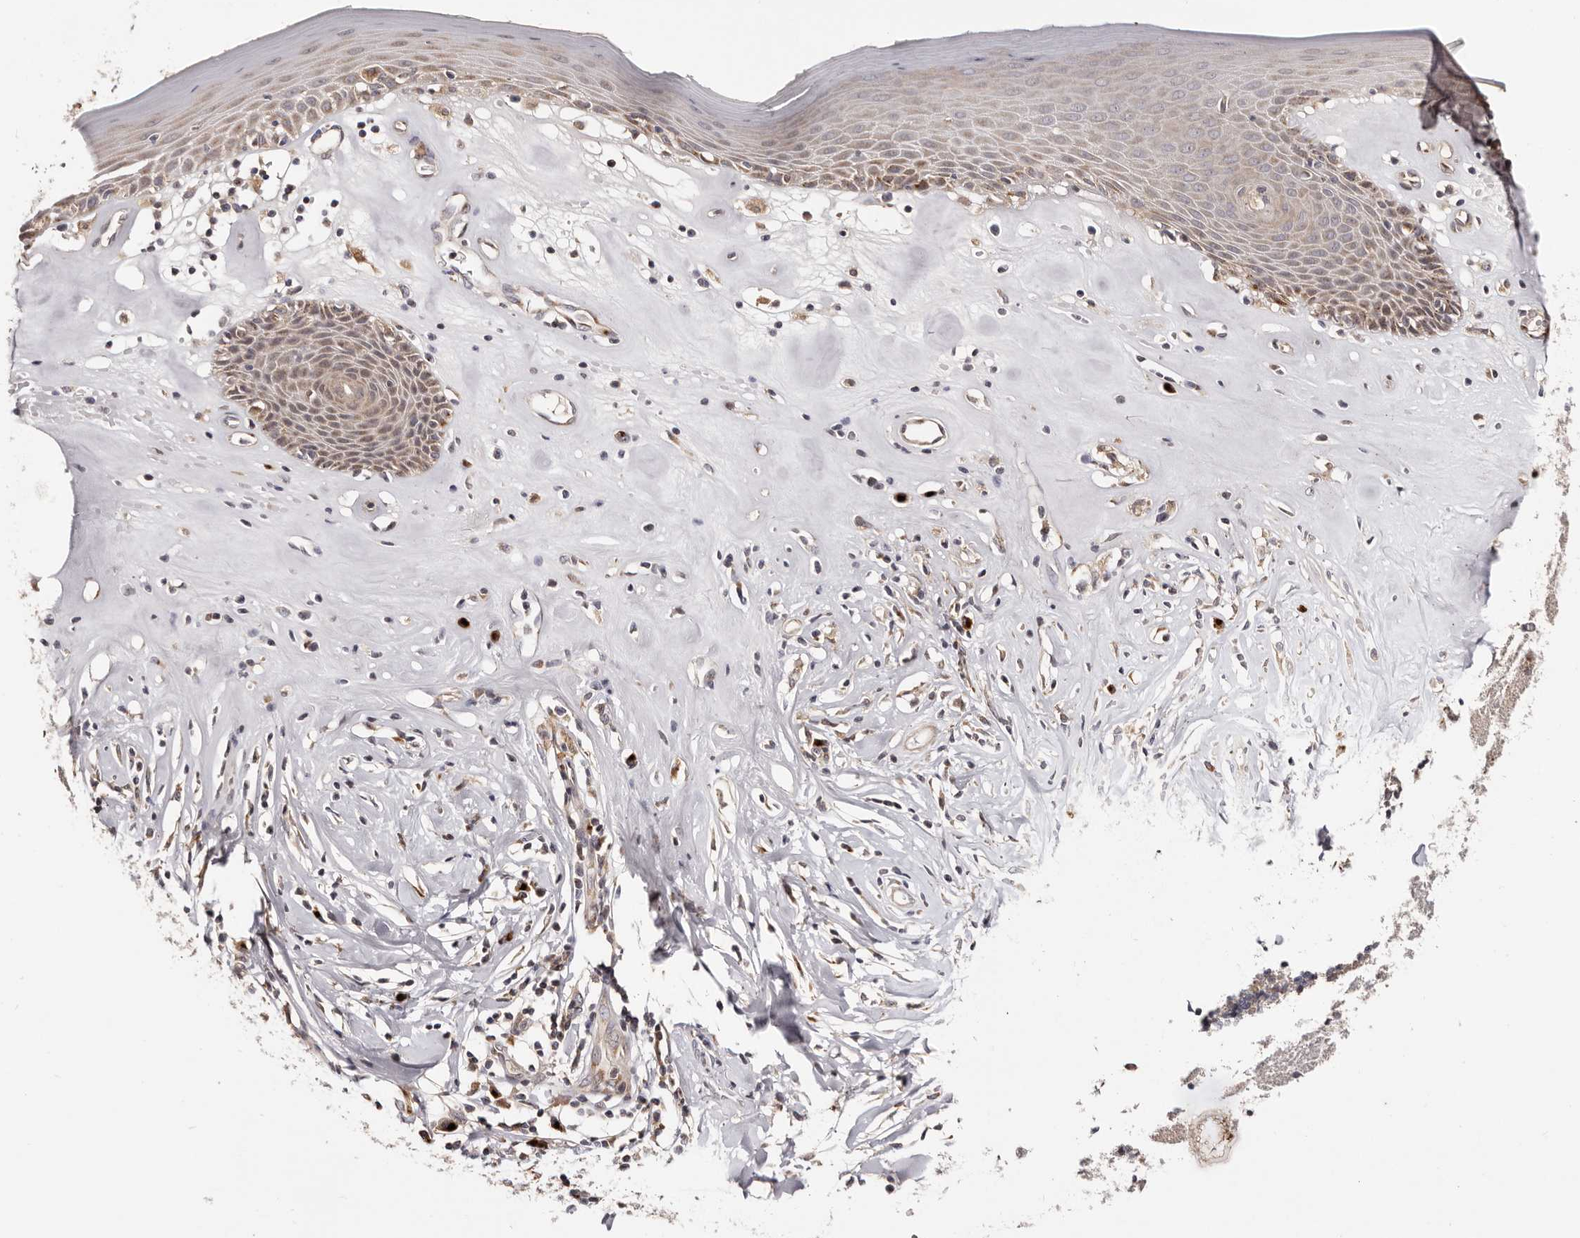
{"staining": {"intensity": "moderate", "quantity": ">75%", "location": "cytoplasmic/membranous"}, "tissue": "skin", "cell_type": "Epidermal cells", "image_type": "normal", "snomed": [{"axis": "morphology", "description": "Normal tissue, NOS"}, {"axis": "morphology", "description": "Inflammation, NOS"}, {"axis": "topography", "description": "Vulva"}], "caption": "Immunohistochemistry (IHC) staining of benign skin, which shows medium levels of moderate cytoplasmic/membranous positivity in approximately >75% of epidermal cells indicating moderate cytoplasmic/membranous protein expression. The staining was performed using DAB (brown) for protein detection and nuclei were counterstained in hematoxylin (blue).", "gene": "DACT2", "patient": {"sex": "female", "age": 84}}